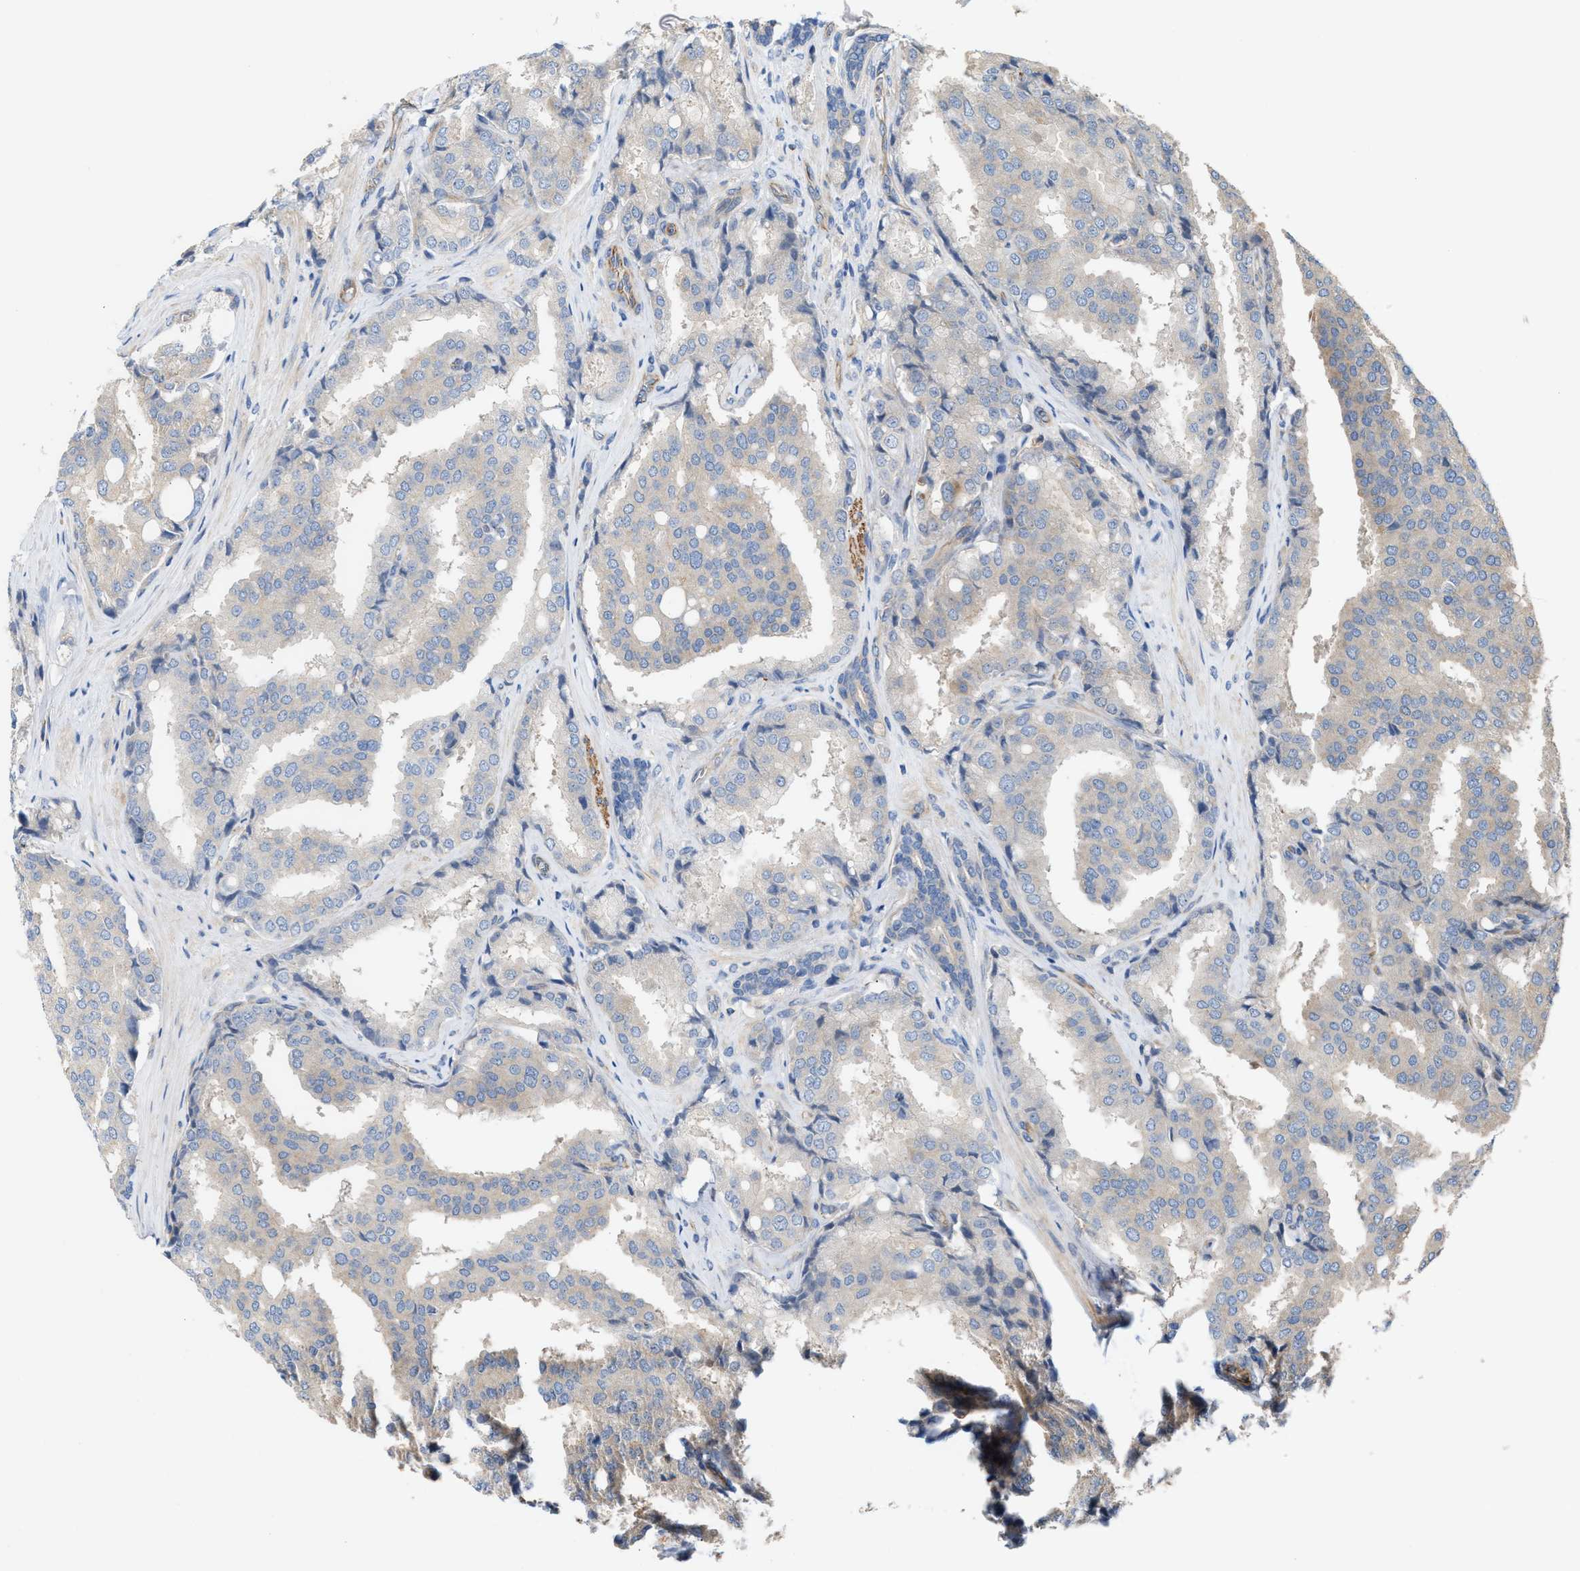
{"staining": {"intensity": "negative", "quantity": "none", "location": "none"}, "tissue": "prostate cancer", "cell_type": "Tumor cells", "image_type": "cancer", "snomed": [{"axis": "morphology", "description": "Adenocarcinoma, High grade"}, {"axis": "topography", "description": "Prostate"}], "caption": "Immunohistochemistry (IHC) micrograph of human prostate cancer (adenocarcinoma (high-grade)) stained for a protein (brown), which demonstrates no staining in tumor cells.", "gene": "EPS15L1", "patient": {"sex": "male", "age": 50}}